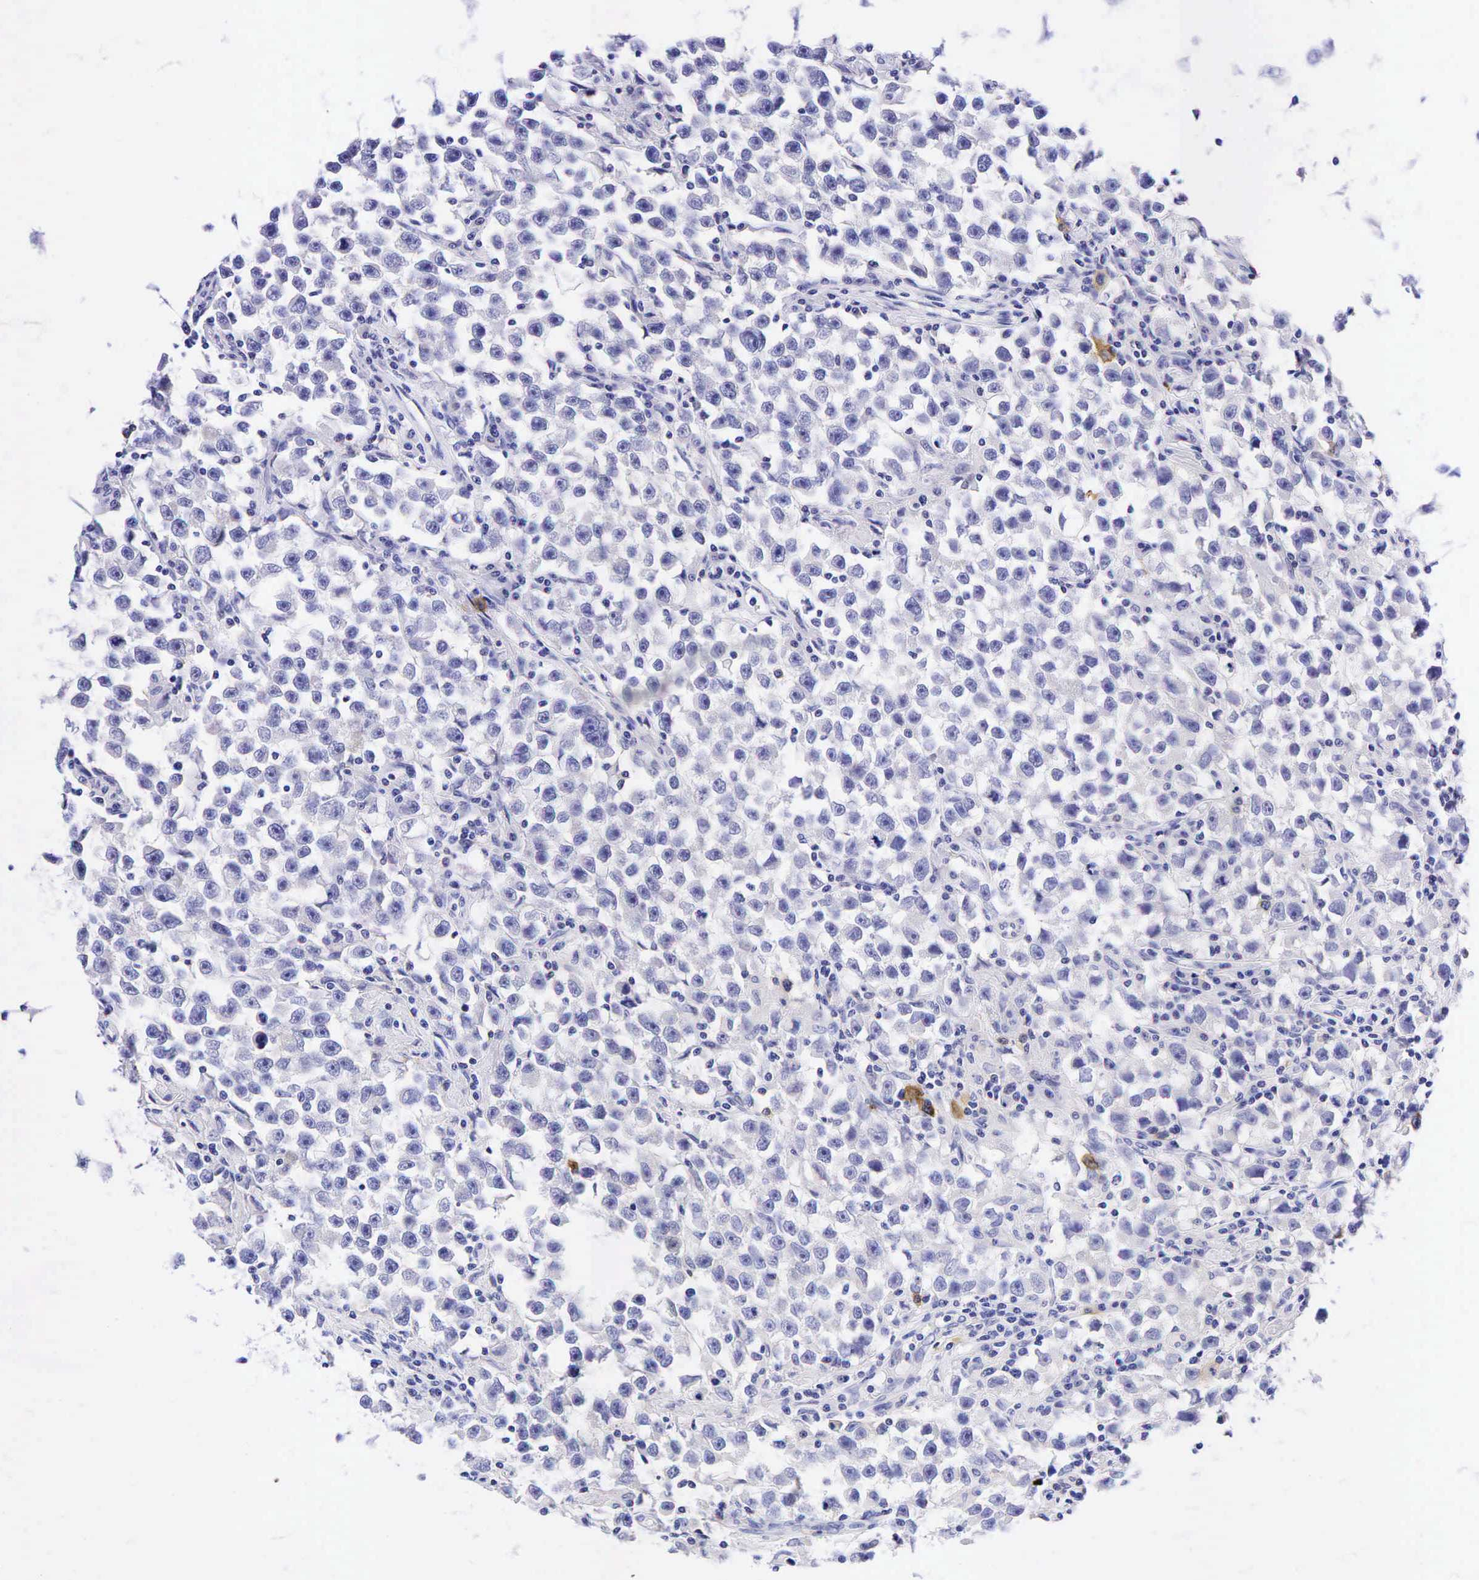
{"staining": {"intensity": "negative", "quantity": "none", "location": "none"}, "tissue": "testis cancer", "cell_type": "Tumor cells", "image_type": "cancer", "snomed": [{"axis": "morphology", "description": "Seminoma, NOS"}, {"axis": "topography", "description": "Testis"}], "caption": "Testis cancer was stained to show a protein in brown. There is no significant staining in tumor cells.", "gene": "TNFRSF8", "patient": {"sex": "male", "age": 33}}